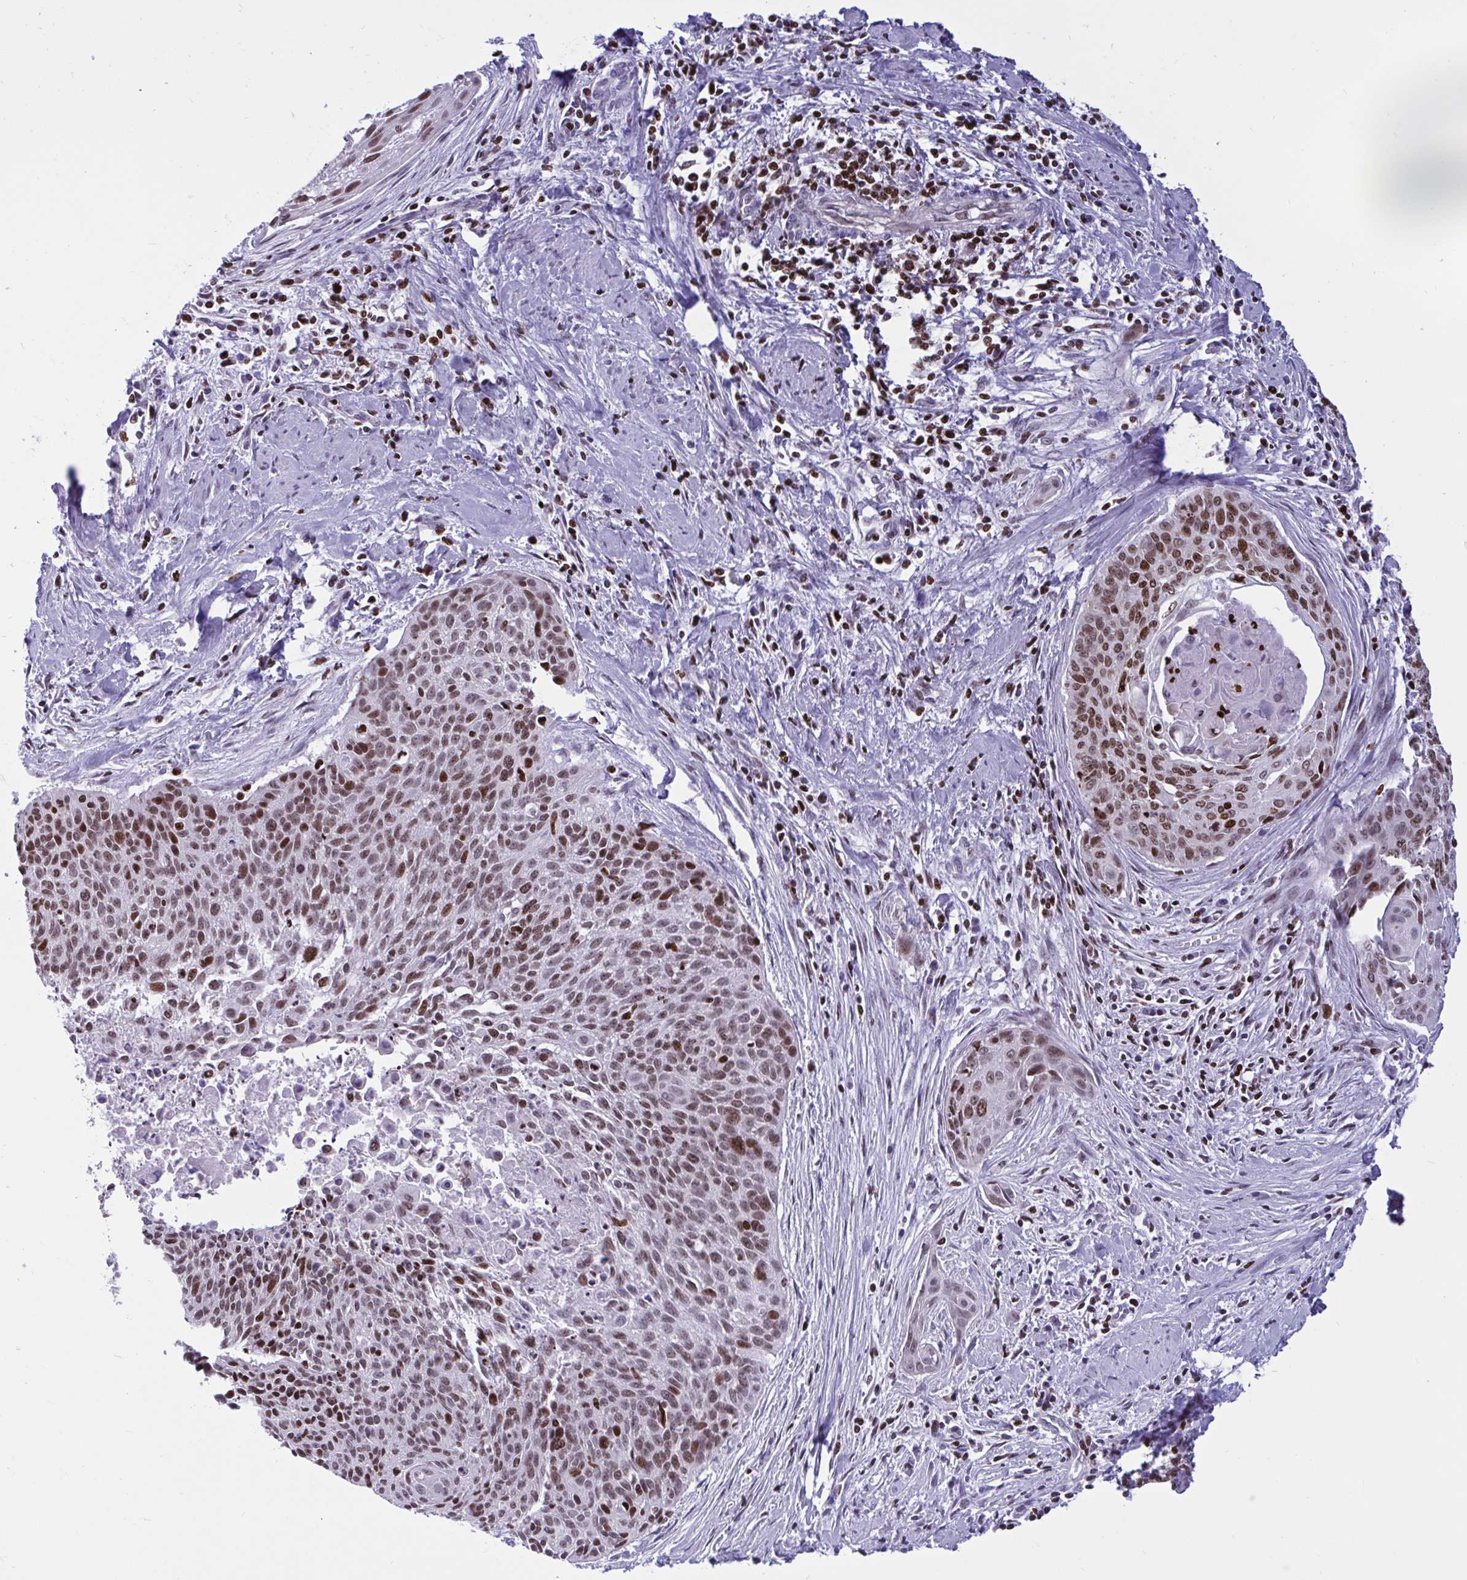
{"staining": {"intensity": "moderate", "quantity": ">75%", "location": "nuclear"}, "tissue": "cervical cancer", "cell_type": "Tumor cells", "image_type": "cancer", "snomed": [{"axis": "morphology", "description": "Squamous cell carcinoma, NOS"}, {"axis": "topography", "description": "Cervix"}], "caption": "Immunohistochemical staining of human cervical cancer displays moderate nuclear protein expression in about >75% of tumor cells.", "gene": "HMGB2", "patient": {"sex": "female", "age": 55}}